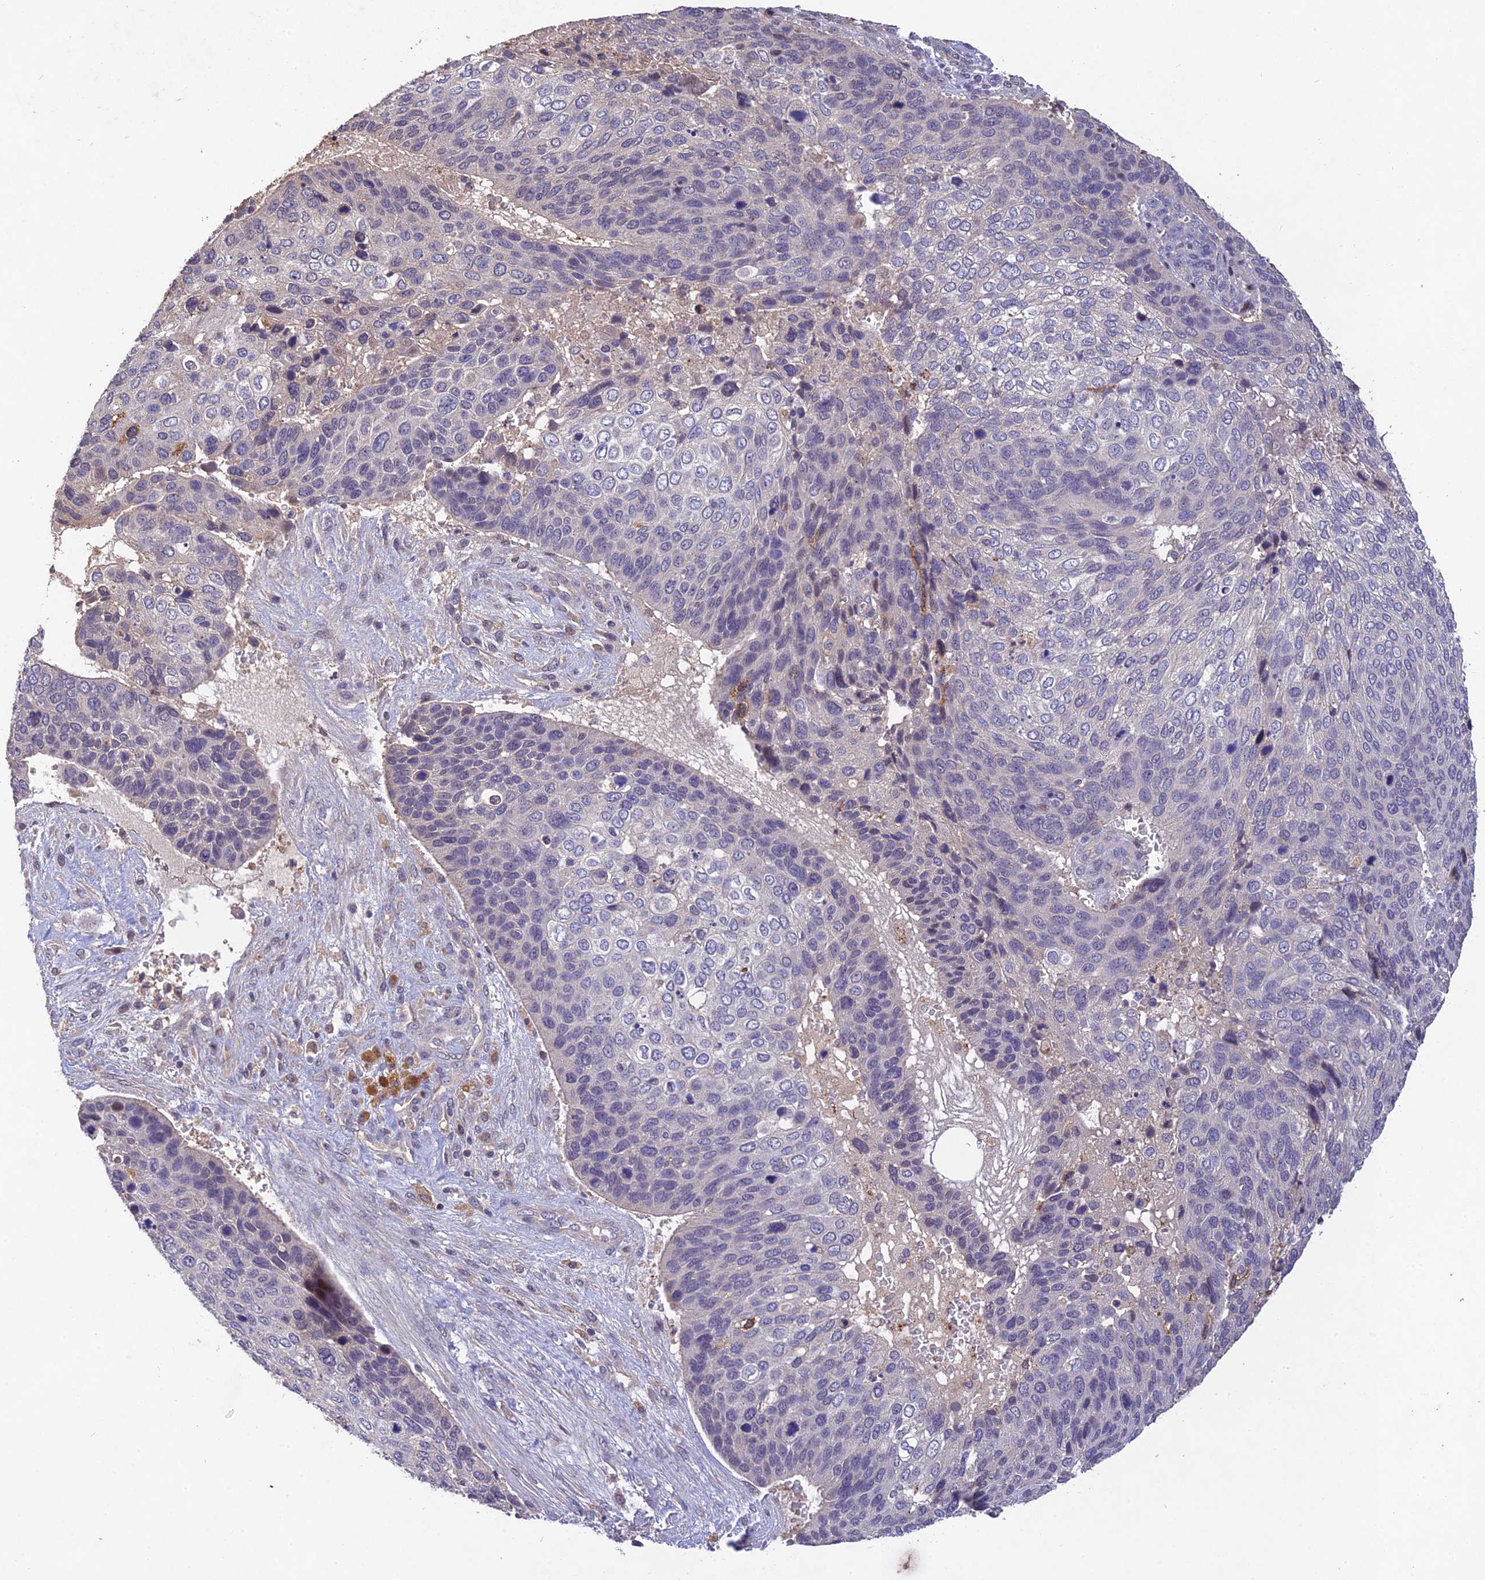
{"staining": {"intensity": "negative", "quantity": "none", "location": "none"}, "tissue": "skin cancer", "cell_type": "Tumor cells", "image_type": "cancer", "snomed": [{"axis": "morphology", "description": "Basal cell carcinoma"}, {"axis": "topography", "description": "Skin"}], "caption": "There is no significant positivity in tumor cells of skin cancer (basal cell carcinoma).", "gene": "DENND5B", "patient": {"sex": "female", "age": 74}}